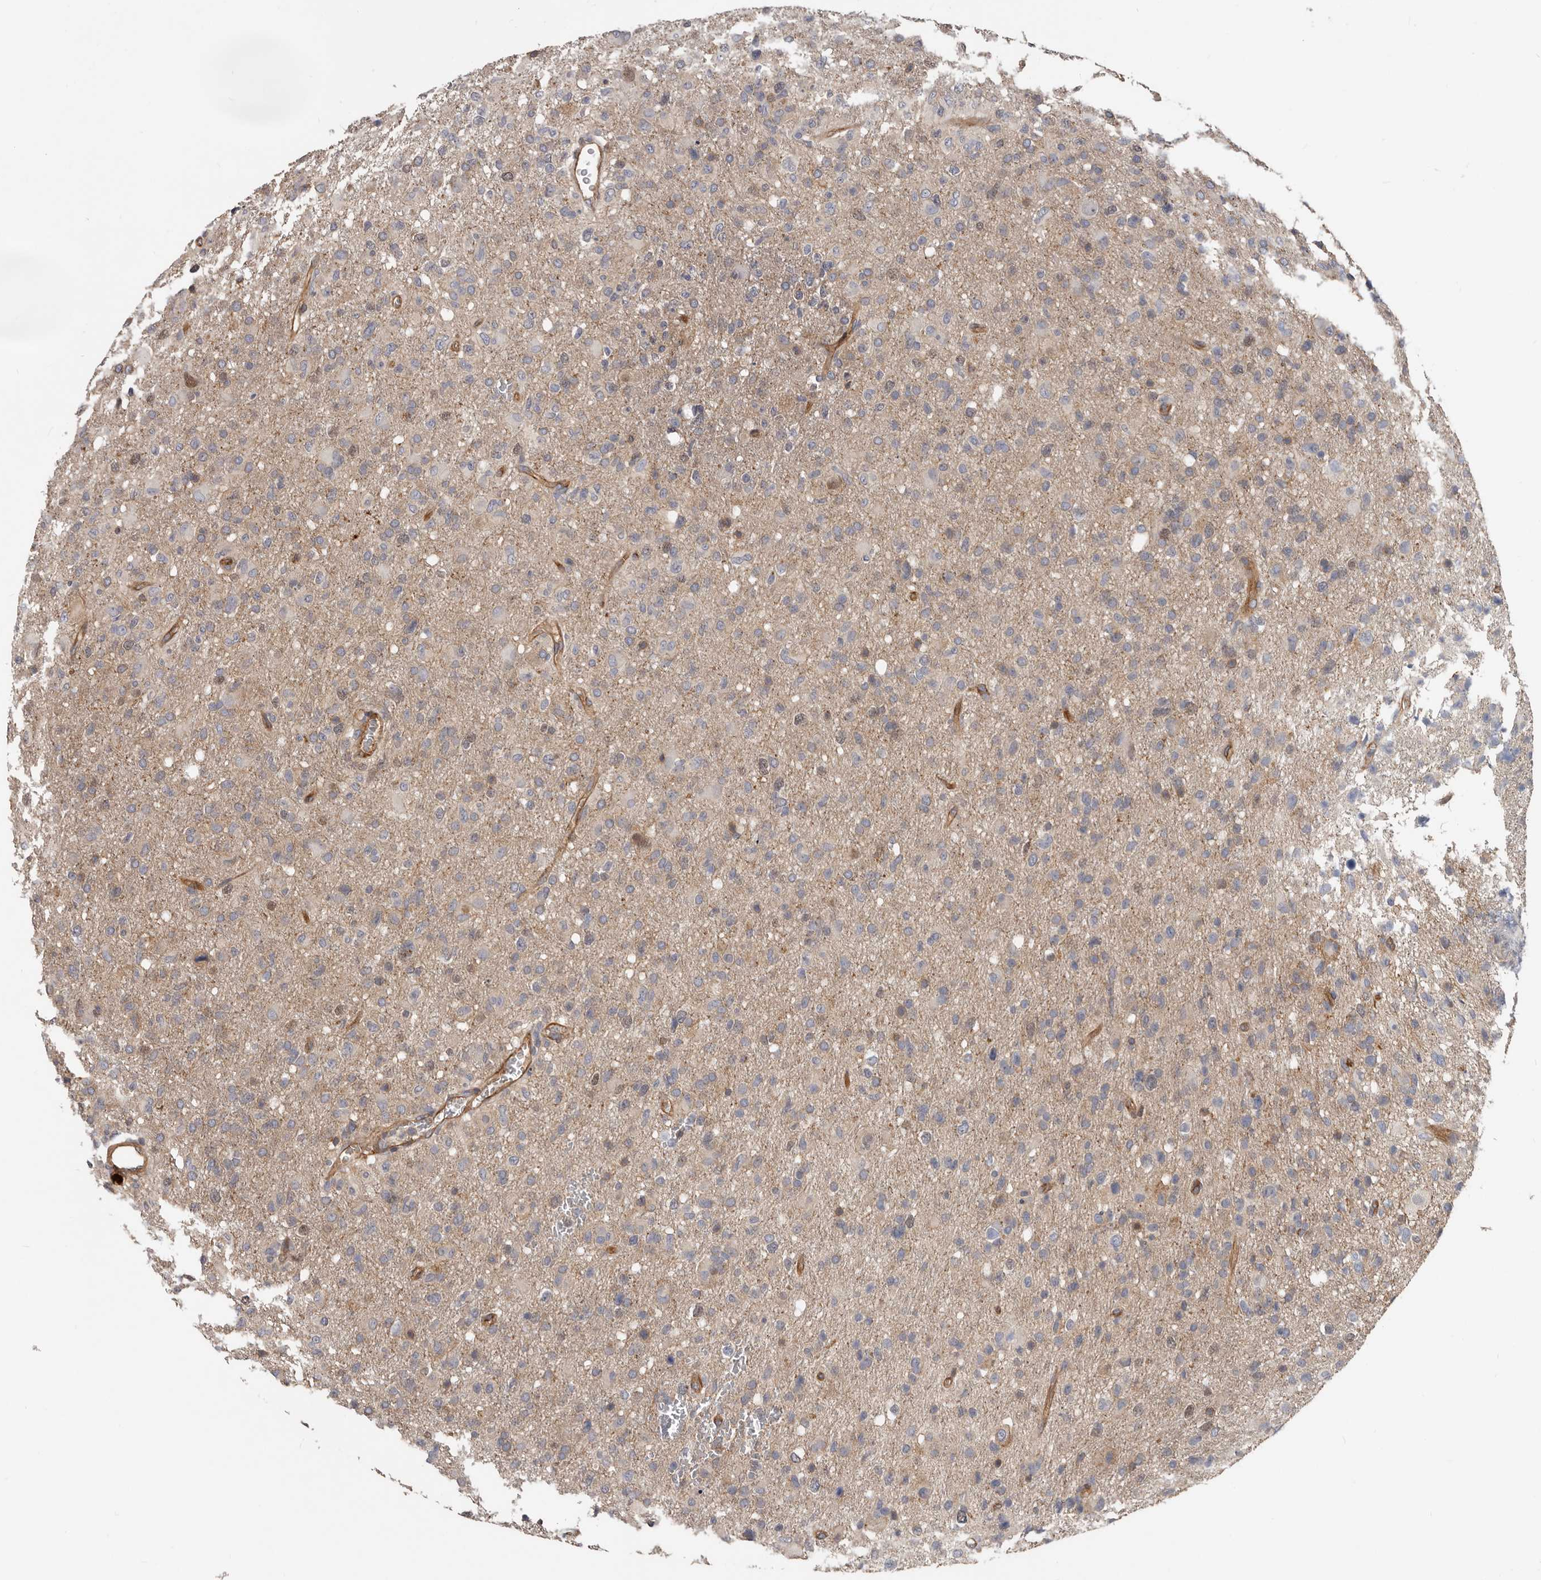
{"staining": {"intensity": "weak", "quantity": "<25%", "location": "cytoplasmic/membranous"}, "tissue": "glioma", "cell_type": "Tumor cells", "image_type": "cancer", "snomed": [{"axis": "morphology", "description": "Glioma, malignant, High grade"}, {"axis": "topography", "description": "Brain"}], "caption": "Human glioma stained for a protein using IHC exhibits no positivity in tumor cells.", "gene": "PNRC2", "patient": {"sex": "female", "age": 57}}